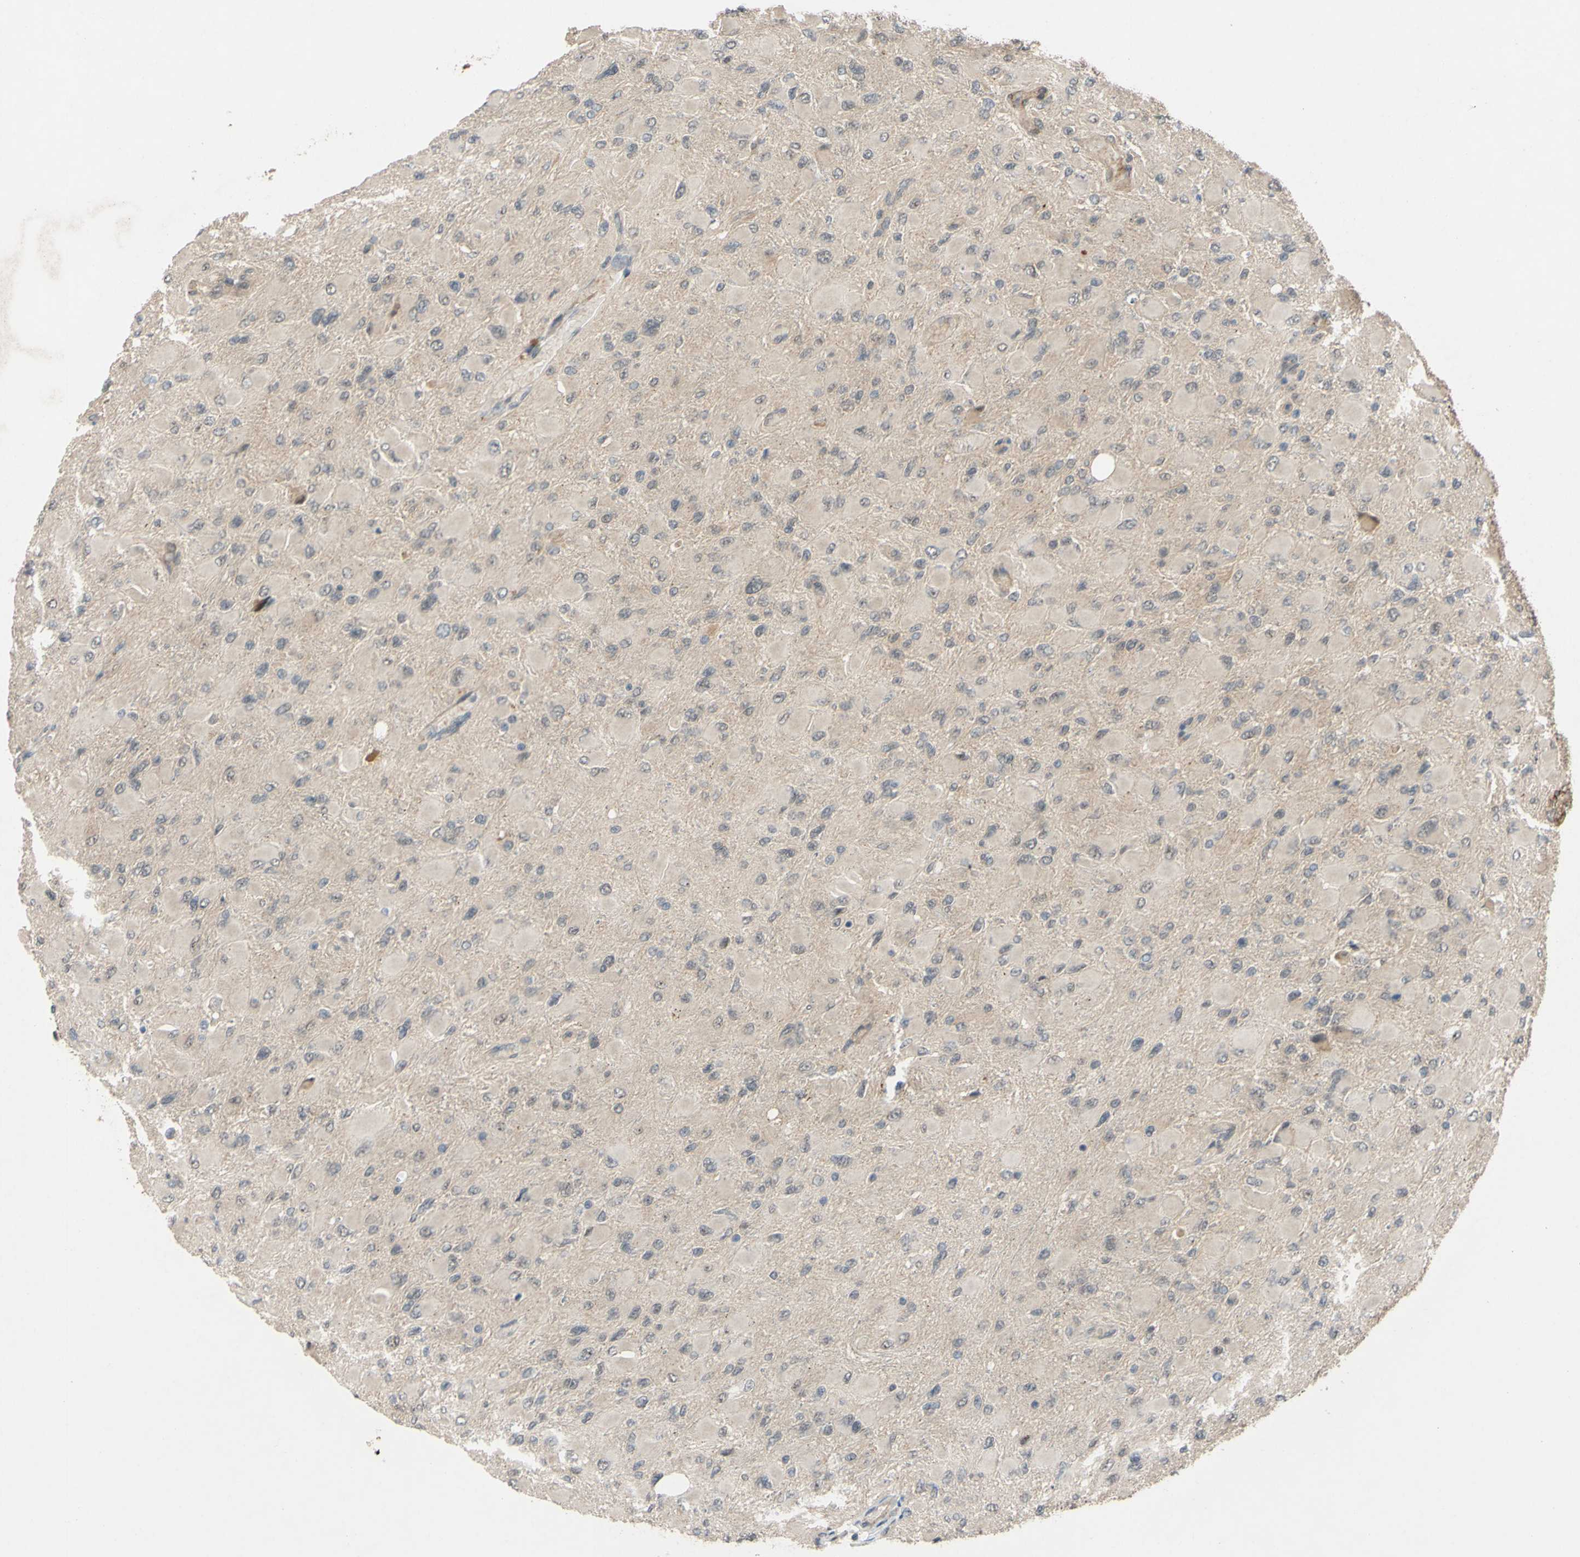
{"staining": {"intensity": "negative", "quantity": "none", "location": "none"}, "tissue": "glioma", "cell_type": "Tumor cells", "image_type": "cancer", "snomed": [{"axis": "morphology", "description": "Glioma, malignant, High grade"}, {"axis": "topography", "description": "Cerebral cortex"}], "caption": "Immunohistochemistry image of malignant glioma (high-grade) stained for a protein (brown), which exhibits no staining in tumor cells.", "gene": "ALK", "patient": {"sex": "female", "age": 36}}